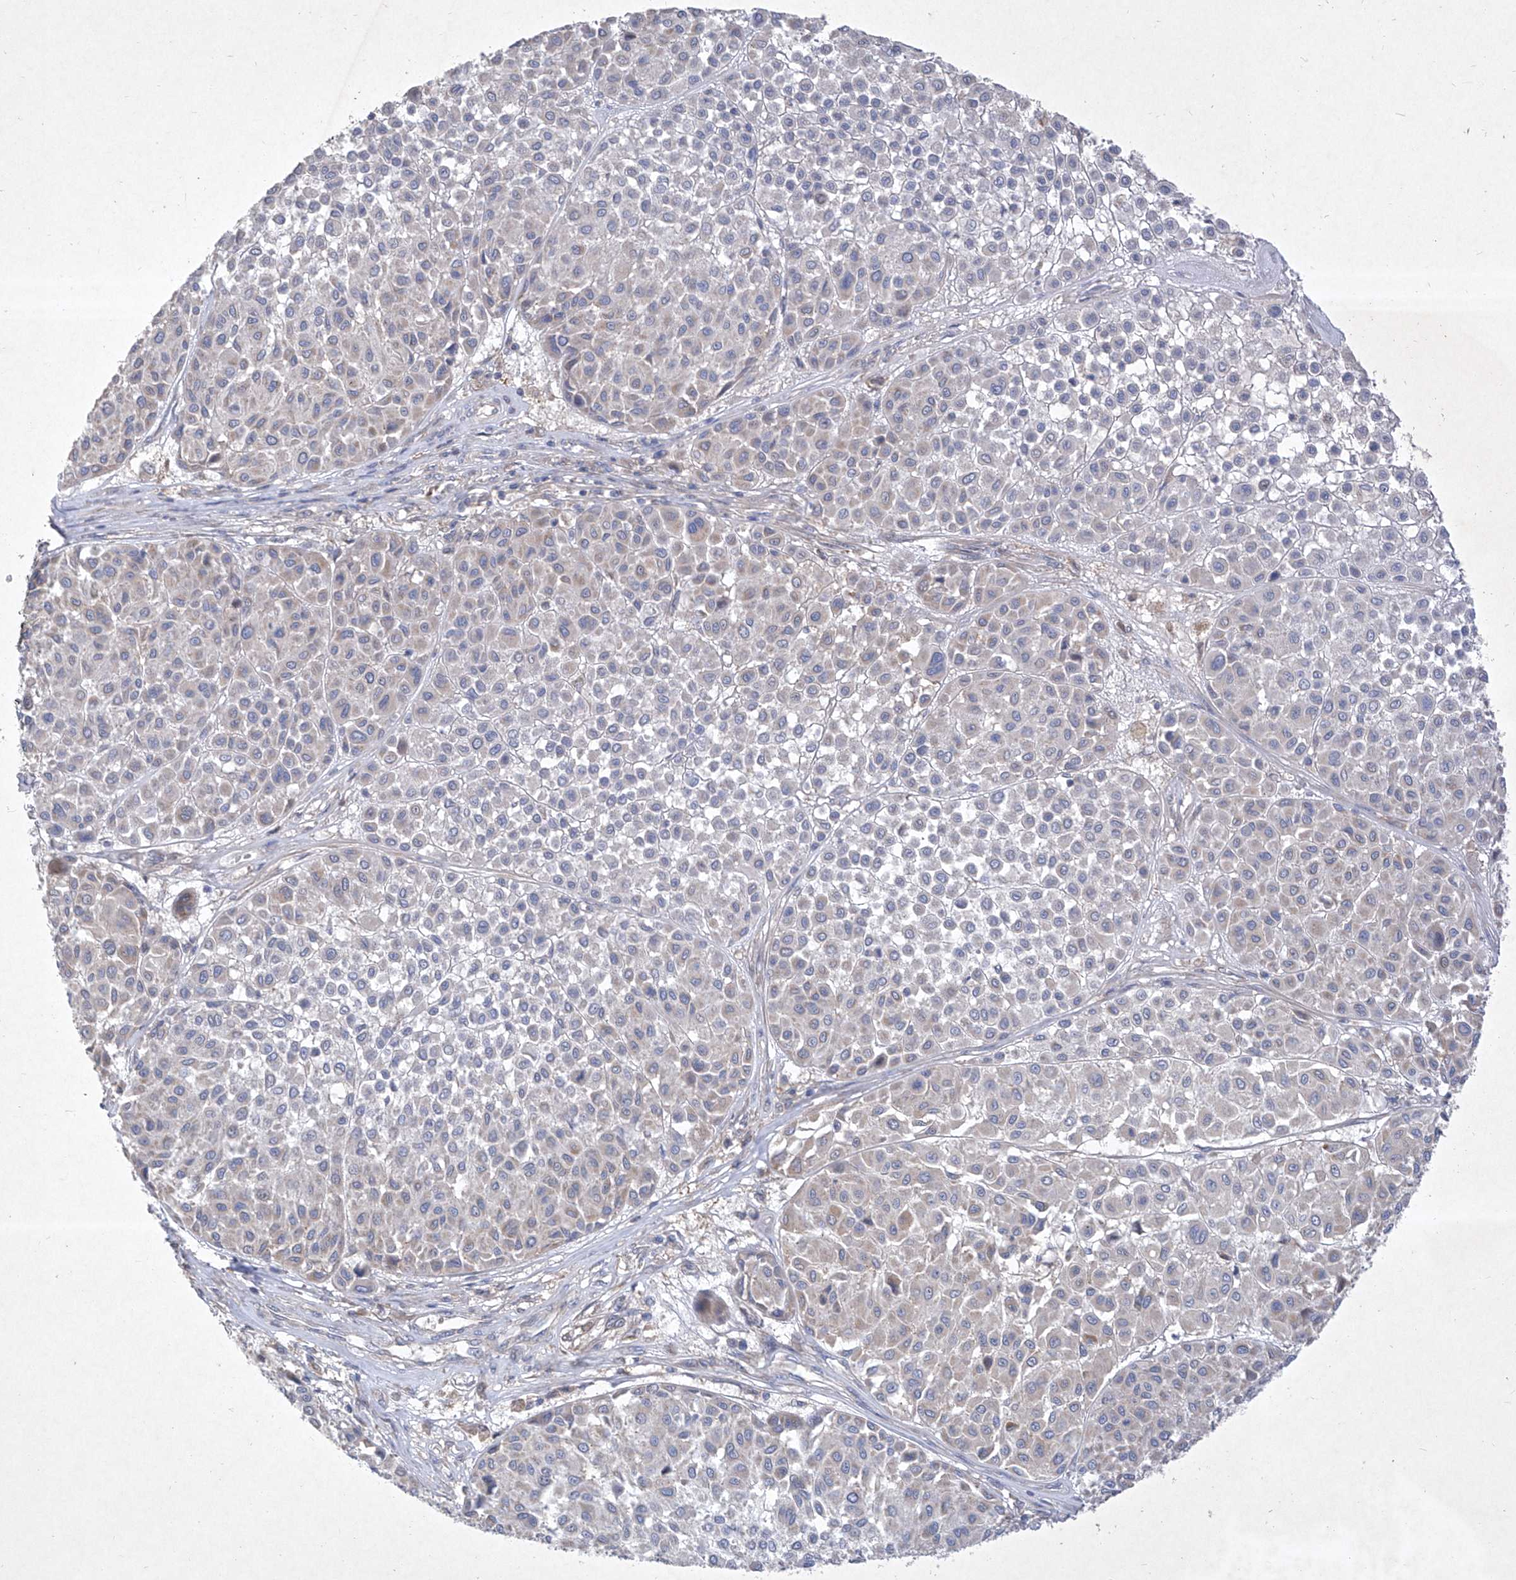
{"staining": {"intensity": "negative", "quantity": "none", "location": "none"}, "tissue": "melanoma", "cell_type": "Tumor cells", "image_type": "cancer", "snomed": [{"axis": "morphology", "description": "Malignant melanoma, Metastatic site"}, {"axis": "topography", "description": "Soft tissue"}], "caption": "Tumor cells show no significant protein staining in melanoma. (DAB IHC with hematoxylin counter stain).", "gene": "COQ3", "patient": {"sex": "male", "age": 41}}